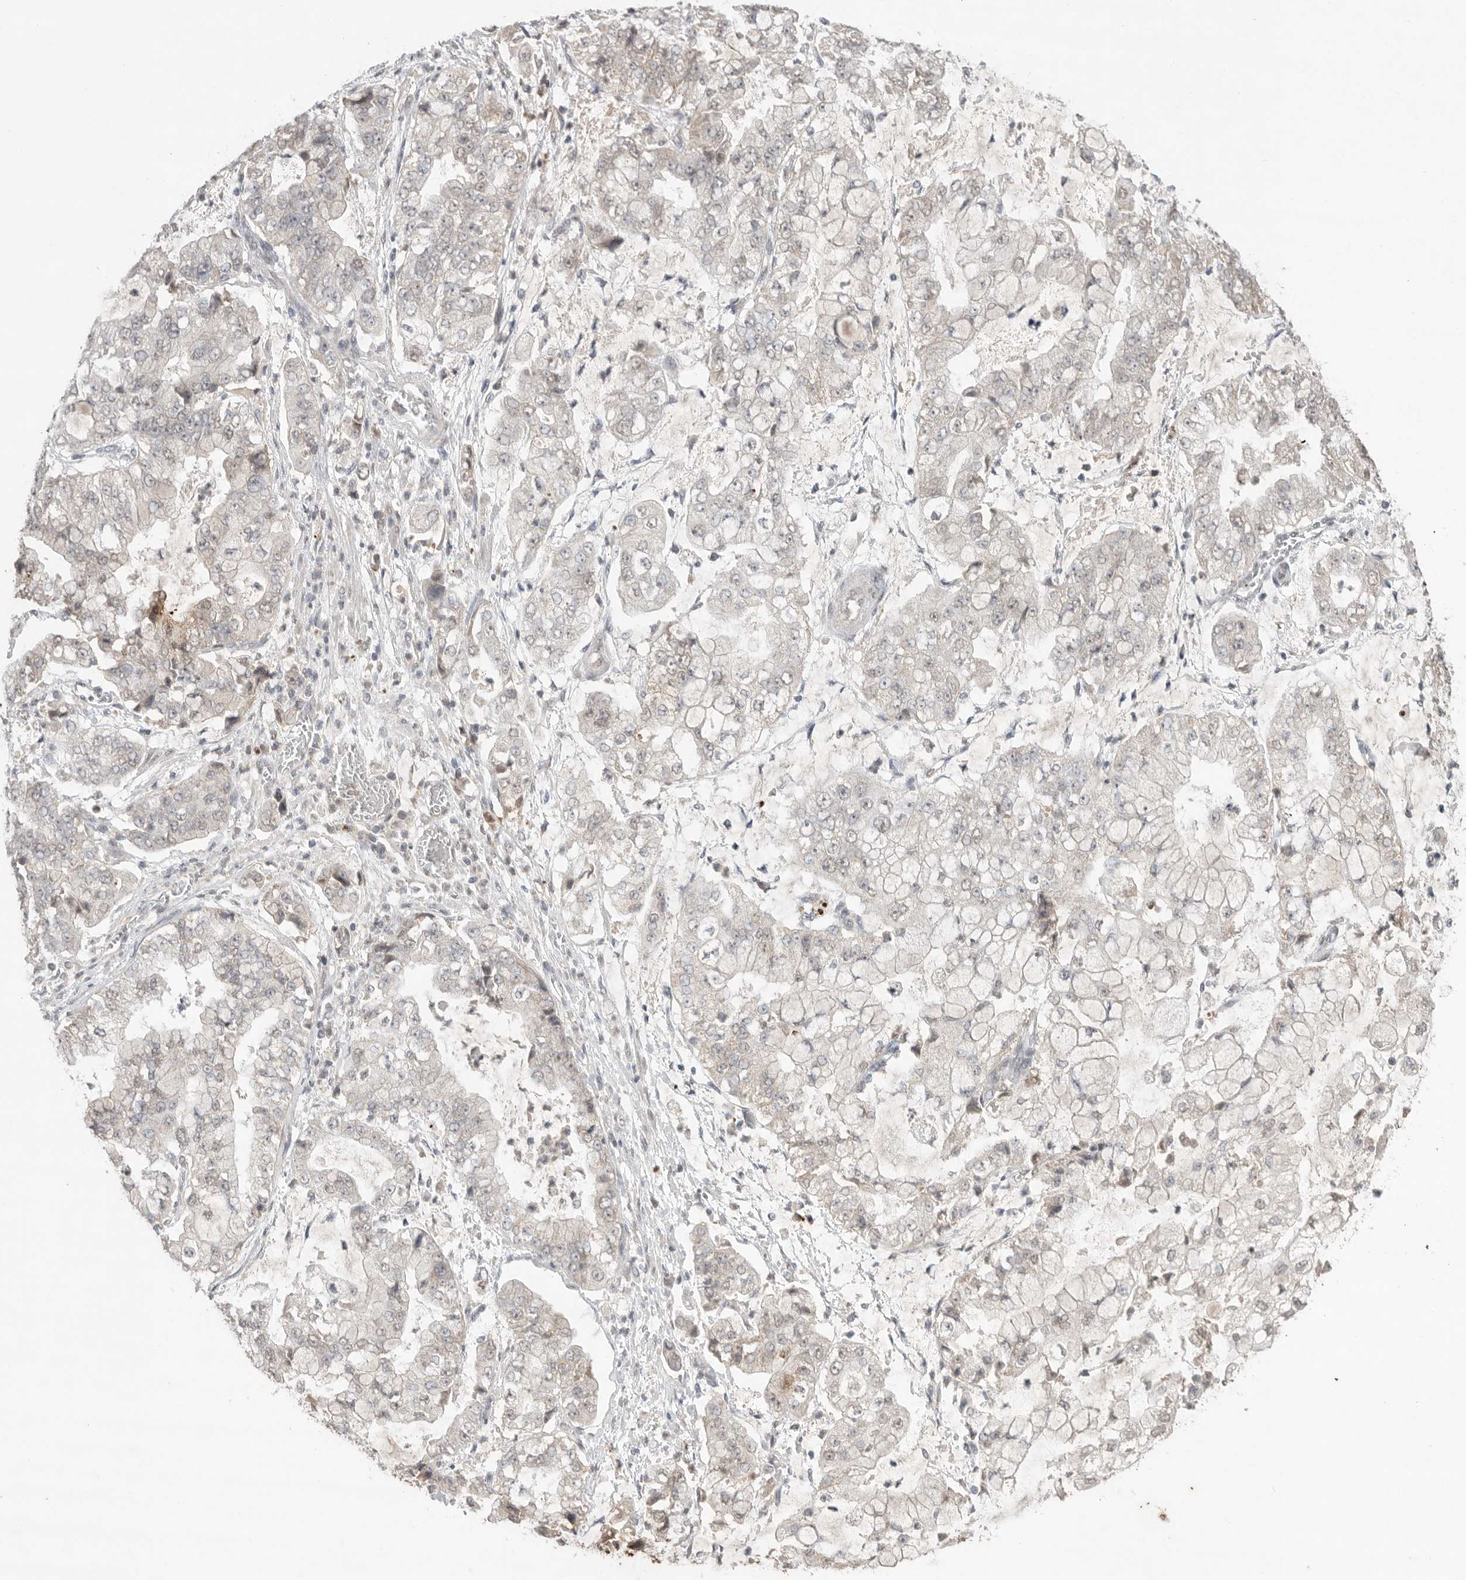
{"staining": {"intensity": "weak", "quantity": "<25%", "location": "cytoplasmic/membranous,nuclear"}, "tissue": "stomach cancer", "cell_type": "Tumor cells", "image_type": "cancer", "snomed": [{"axis": "morphology", "description": "Adenocarcinoma, NOS"}, {"axis": "topography", "description": "Stomach"}], "caption": "A high-resolution photomicrograph shows IHC staining of adenocarcinoma (stomach), which exhibits no significant positivity in tumor cells.", "gene": "KLK5", "patient": {"sex": "male", "age": 76}}